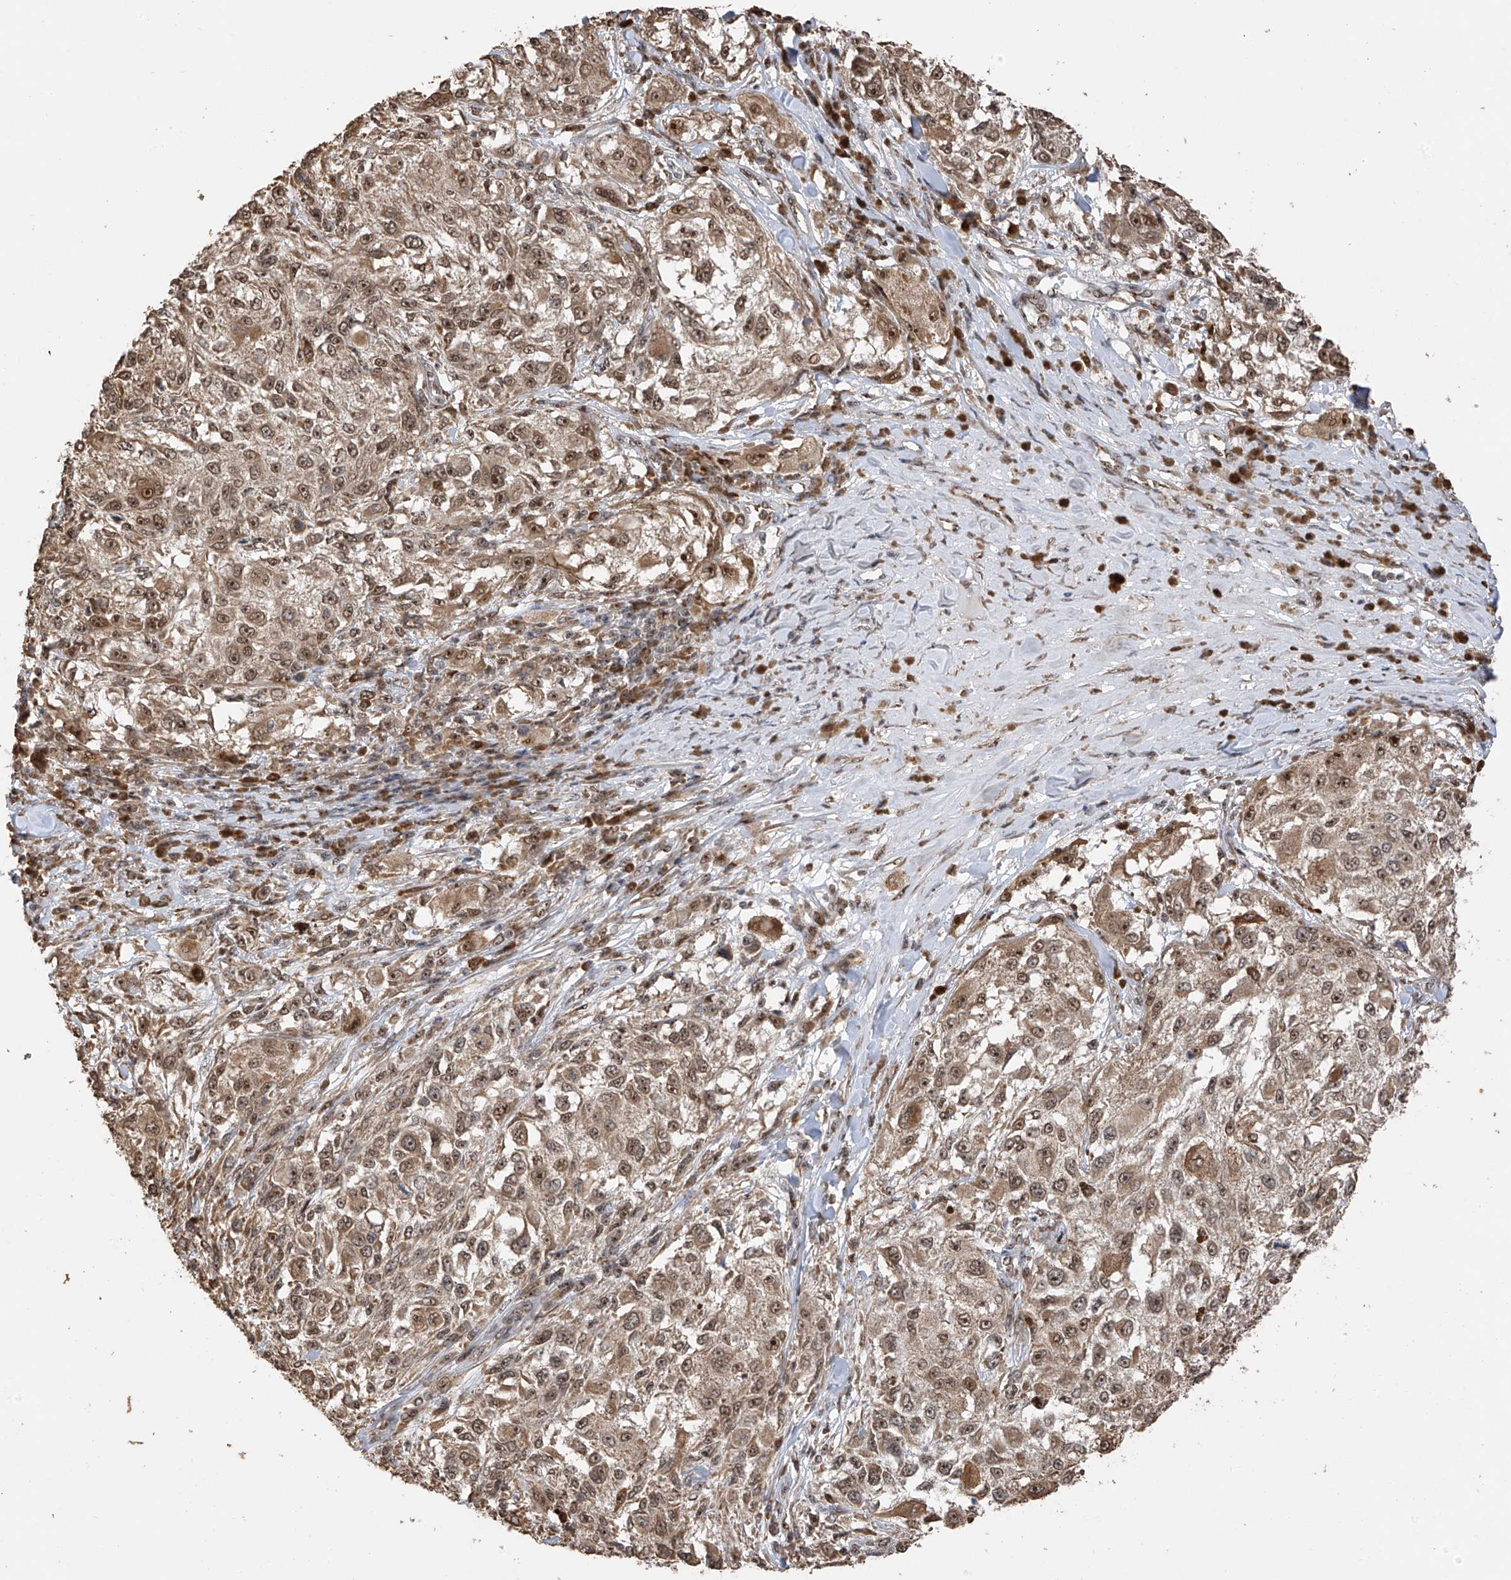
{"staining": {"intensity": "moderate", "quantity": ">75%", "location": "cytoplasmic/membranous,nuclear"}, "tissue": "melanoma", "cell_type": "Tumor cells", "image_type": "cancer", "snomed": [{"axis": "morphology", "description": "Necrosis, NOS"}, {"axis": "morphology", "description": "Malignant melanoma, NOS"}, {"axis": "topography", "description": "Skin"}], "caption": "Moderate cytoplasmic/membranous and nuclear positivity for a protein is identified in approximately >75% of tumor cells of malignant melanoma using immunohistochemistry (IHC).", "gene": "ERLEC1", "patient": {"sex": "female", "age": 87}}